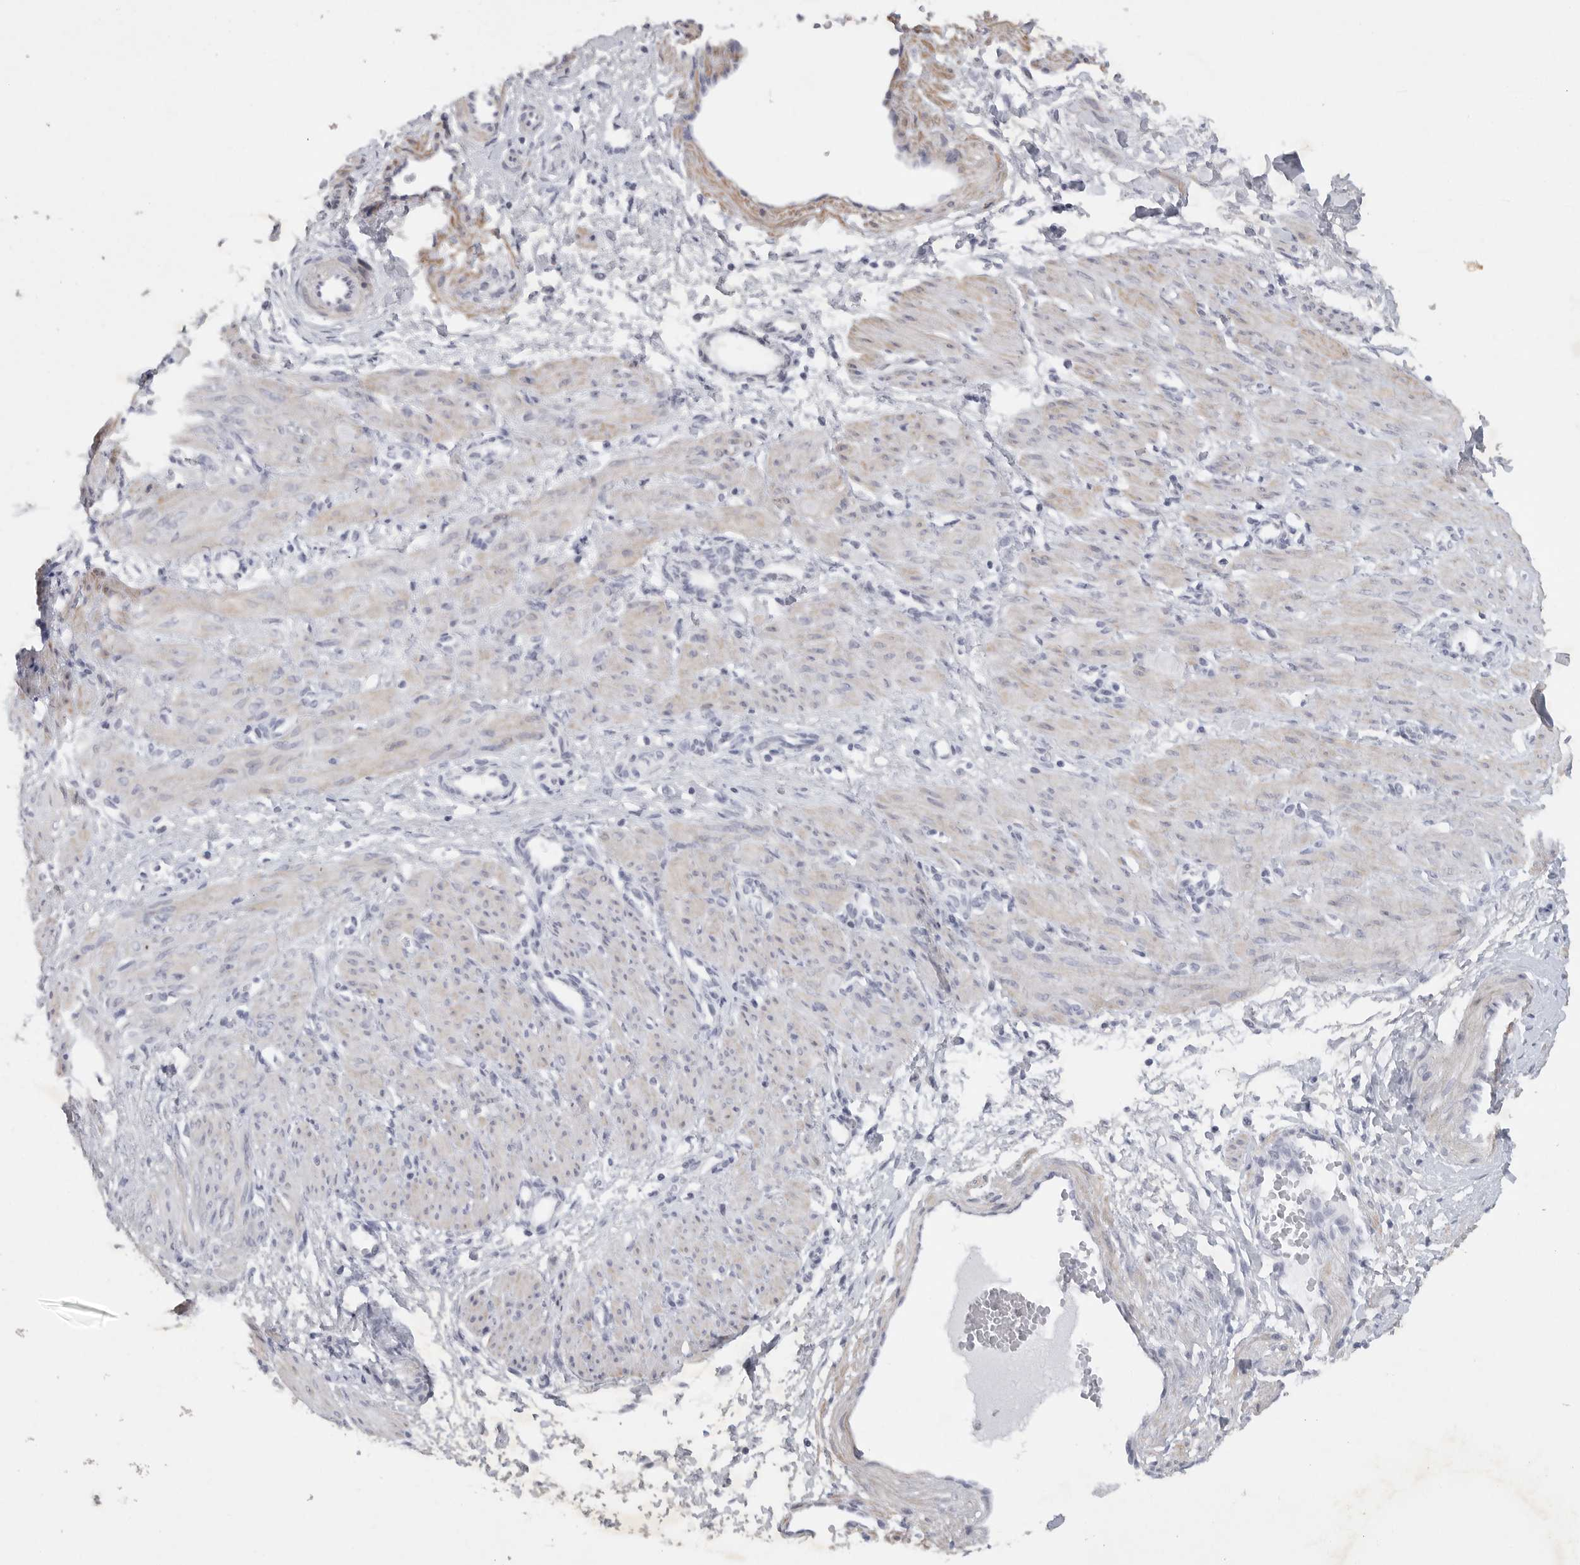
{"staining": {"intensity": "weak", "quantity": ">75%", "location": "cytoplasmic/membranous"}, "tissue": "smooth muscle", "cell_type": "Smooth muscle cells", "image_type": "normal", "snomed": [{"axis": "morphology", "description": "Normal tissue, NOS"}, {"axis": "topography", "description": "Endometrium"}], "caption": "Immunohistochemical staining of benign smooth muscle demonstrates >75% levels of weak cytoplasmic/membranous protein staining in approximately >75% of smooth muscle cells.", "gene": "TNR", "patient": {"sex": "female", "age": 33}}